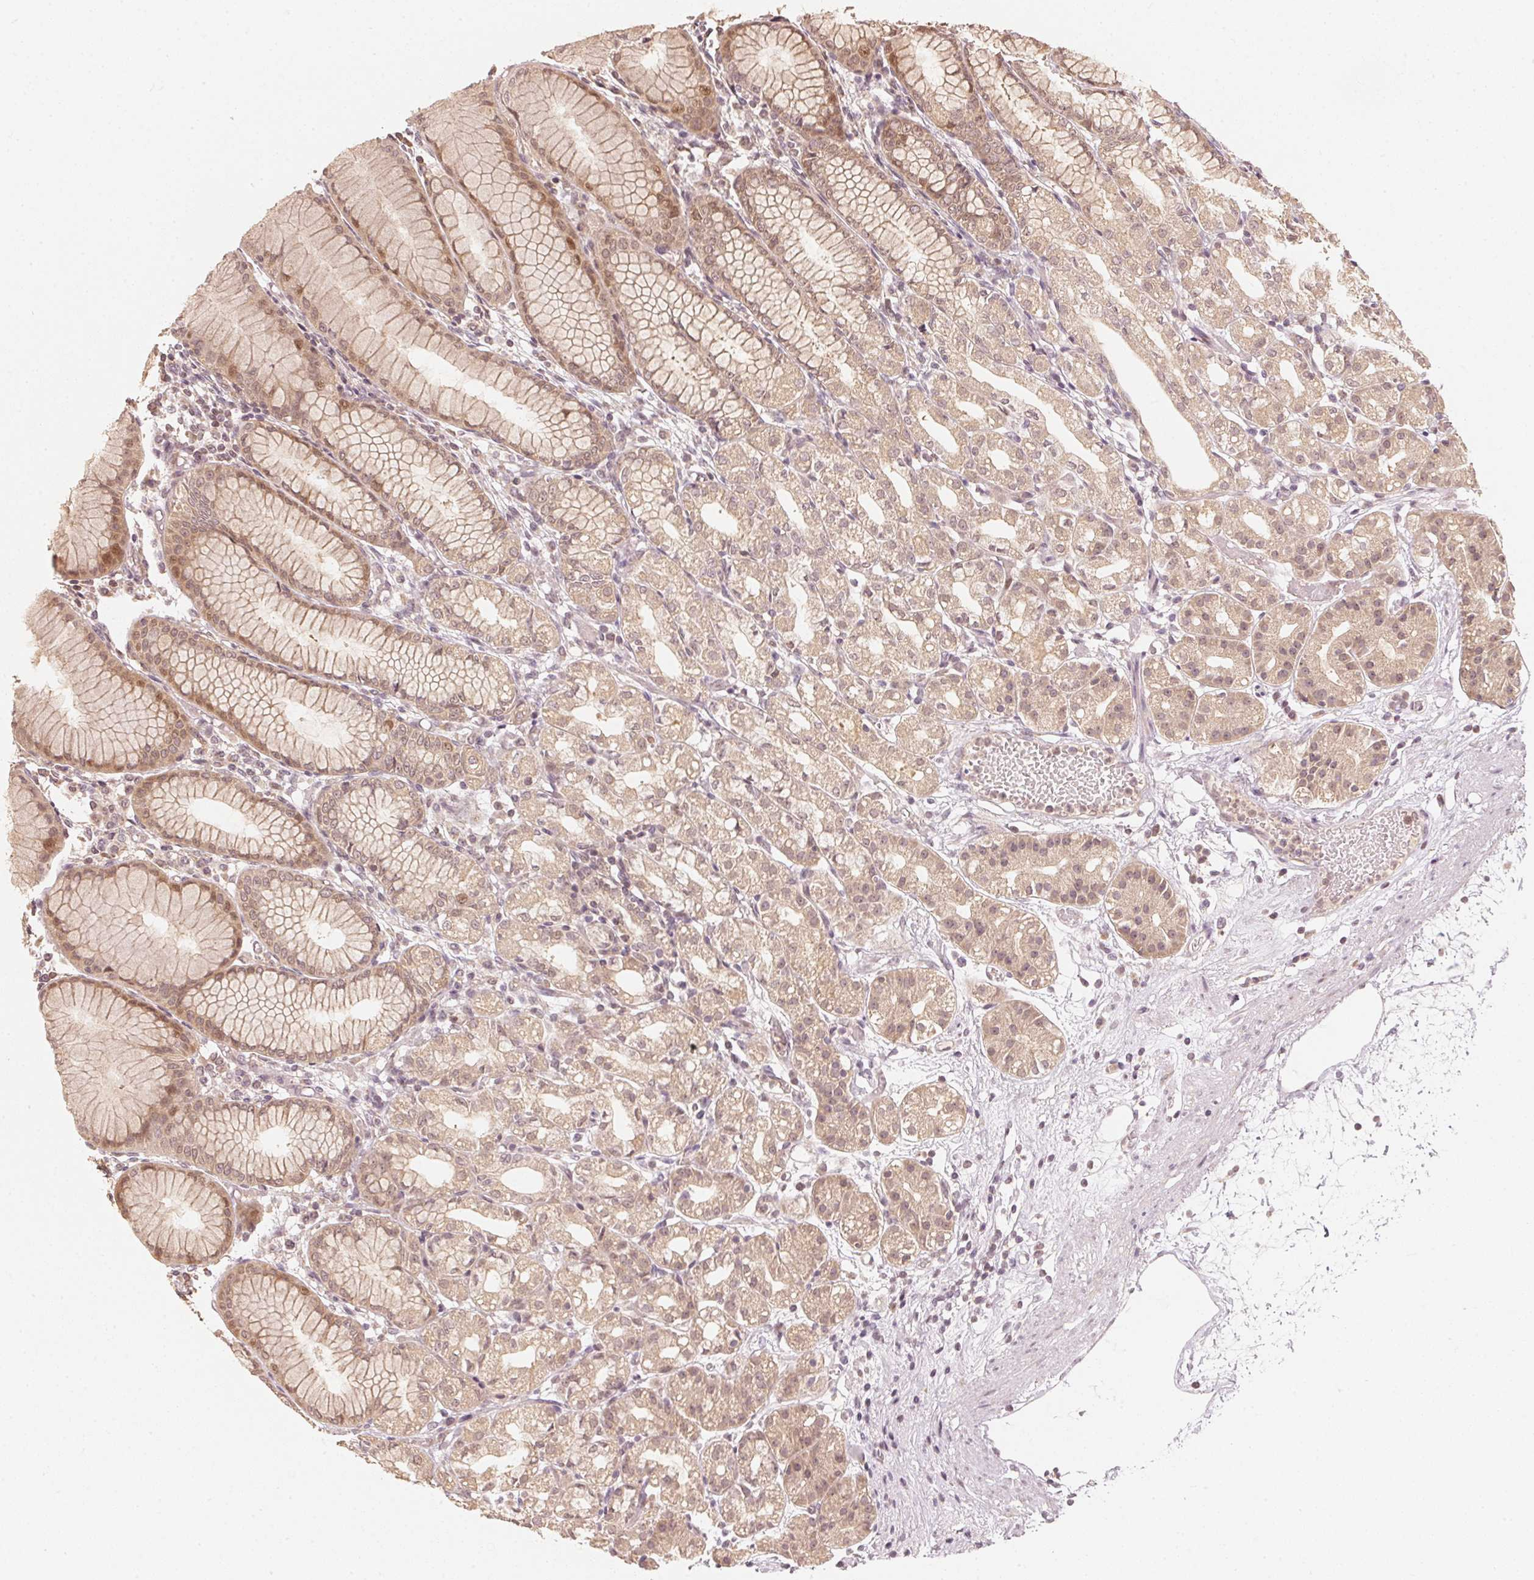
{"staining": {"intensity": "moderate", "quantity": ">75%", "location": "cytoplasmic/membranous,nuclear"}, "tissue": "stomach", "cell_type": "Glandular cells", "image_type": "normal", "snomed": [{"axis": "morphology", "description": "Normal tissue, NOS"}, {"axis": "topography", "description": "Stomach"}], "caption": "Immunohistochemical staining of benign human stomach demonstrates moderate cytoplasmic/membranous,nuclear protein staining in approximately >75% of glandular cells.", "gene": "UBE2L3", "patient": {"sex": "female", "age": 57}}